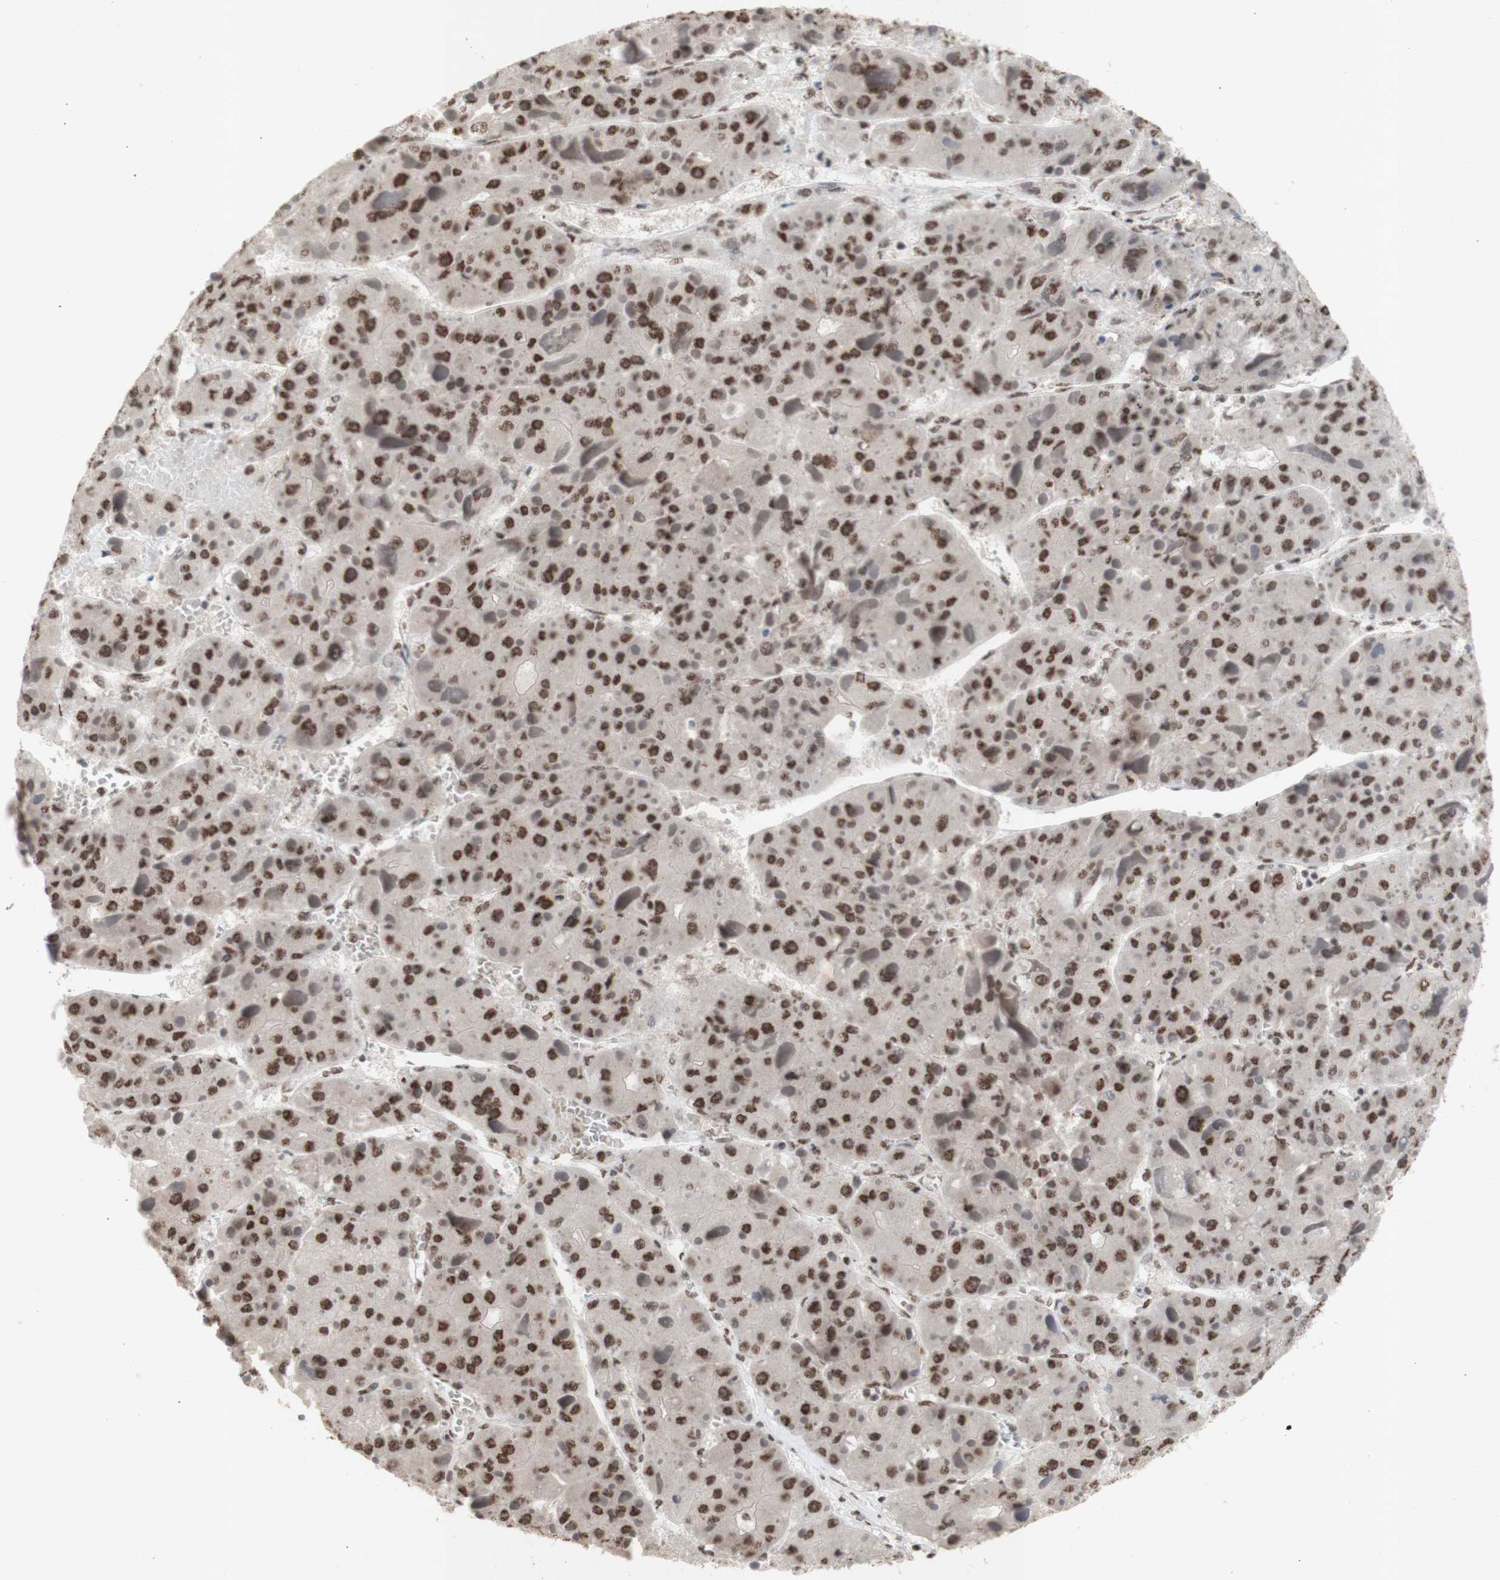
{"staining": {"intensity": "strong", "quantity": ">75%", "location": "nuclear"}, "tissue": "liver cancer", "cell_type": "Tumor cells", "image_type": "cancer", "snomed": [{"axis": "morphology", "description": "Carcinoma, Hepatocellular, NOS"}, {"axis": "topography", "description": "Liver"}], "caption": "IHC of liver hepatocellular carcinoma exhibits high levels of strong nuclear positivity in approximately >75% of tumor cells.", "gene": "SFPQ", "patient": {"sex": "female", "age": 73}}